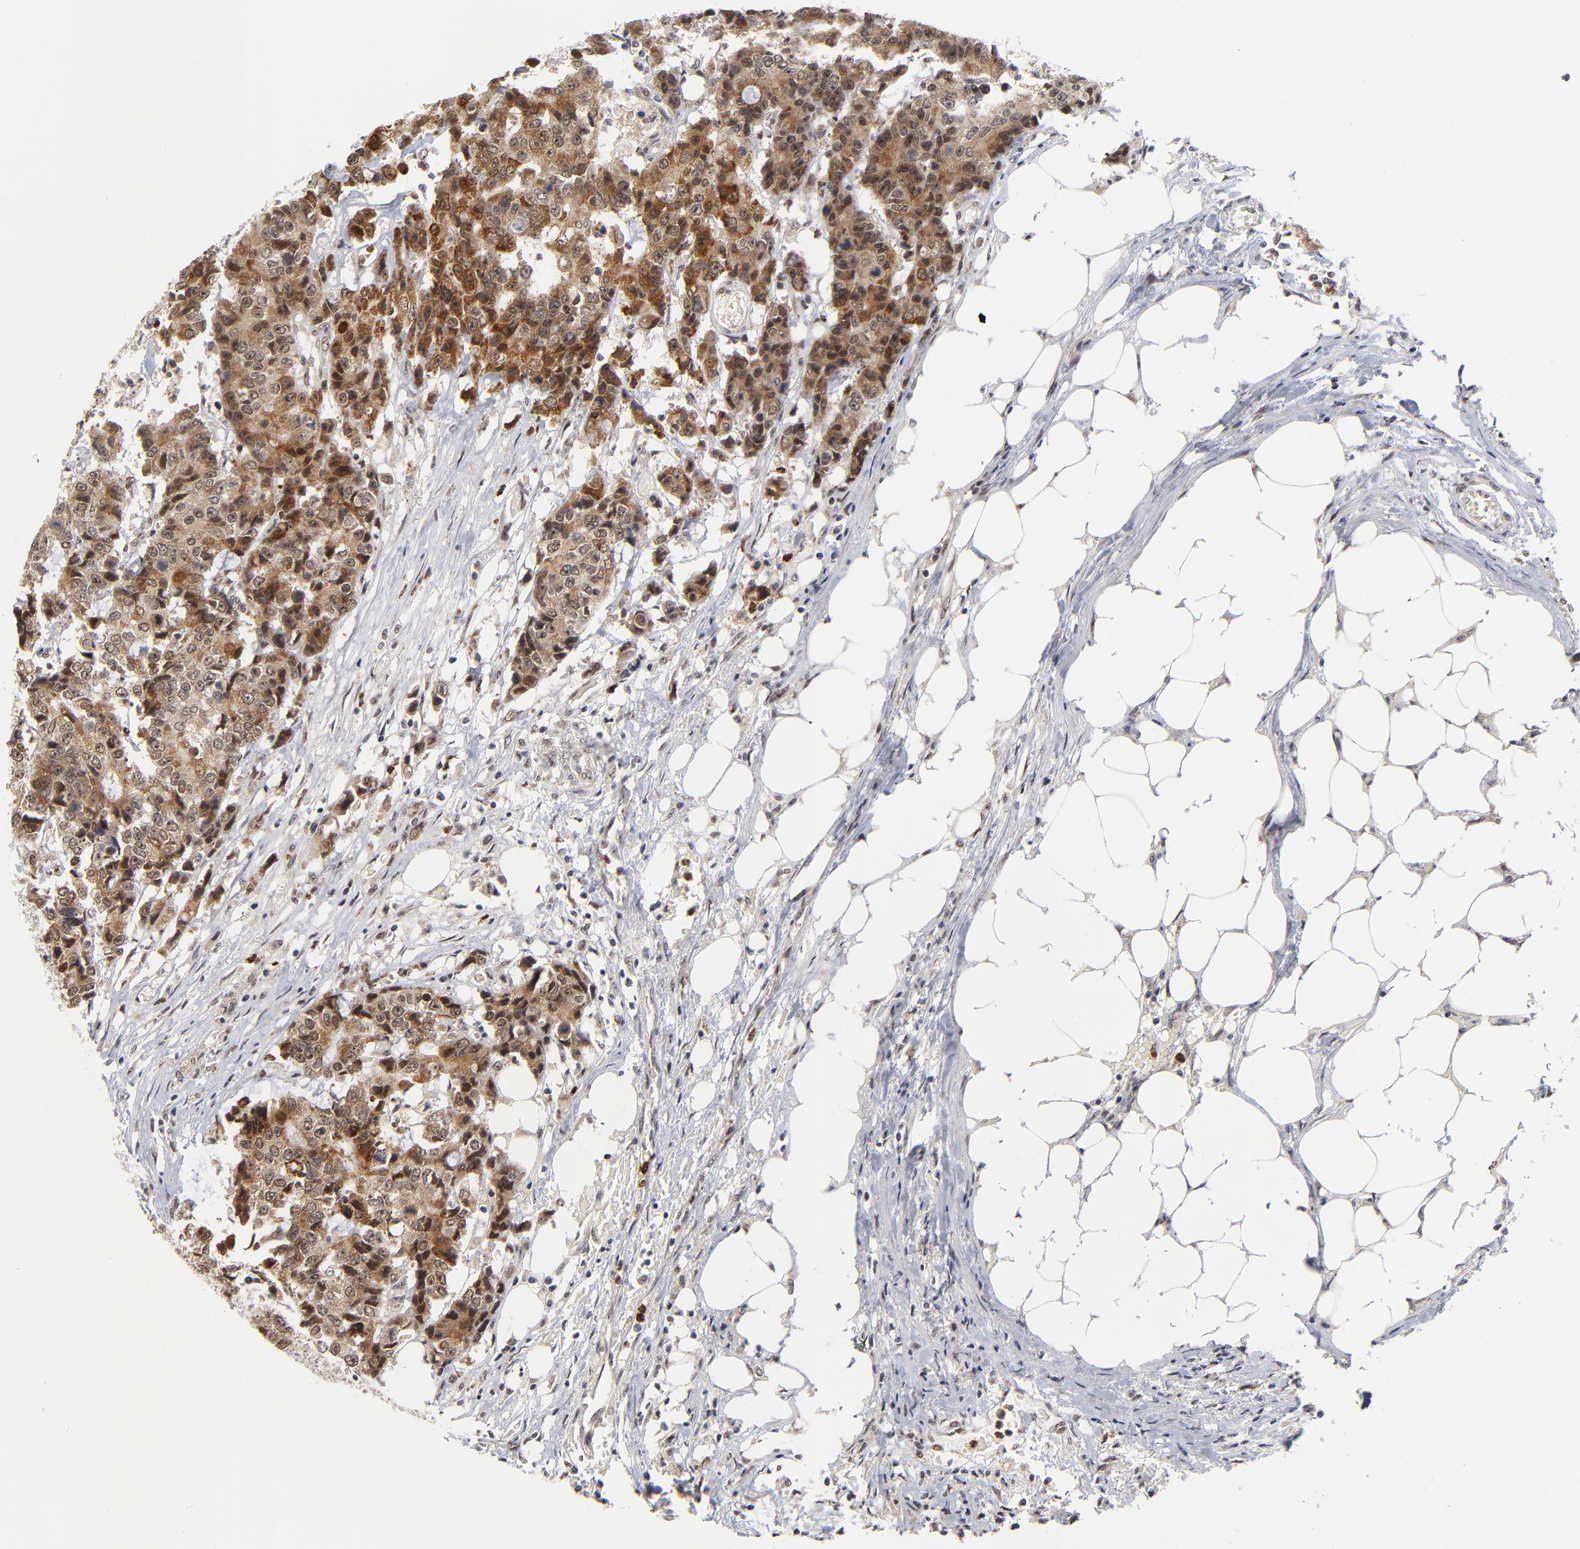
{"staining": {"intensity": "moderate", "quantity": ">75%", "location": "cytoplasmic/membranous,nuclear"}, "tissue": "colorectal cancer", "cell_type": "Tumor cells", "image_type": "cancer", "snomed": [{"axis": "morphology", "description": "Adenocarcinoma, NOS"}, {"axis": "topography", "description": "Colon"}], "caption": "IHC staining of adenocarcinoma (colorectal), which displays medium levels of moderate cytoplasmic/membranous and nuclear positivity in approximately >75% of tumor cells indicating moderate cytoplasmic/membranous and nuclear protein expression. The staining was performed using DAB (brown) for protein detection and nuclei were counterstained in hematoxylin (blue).", "gene": "ZNF419", "patient": {"sex": "female", "age": 86}}